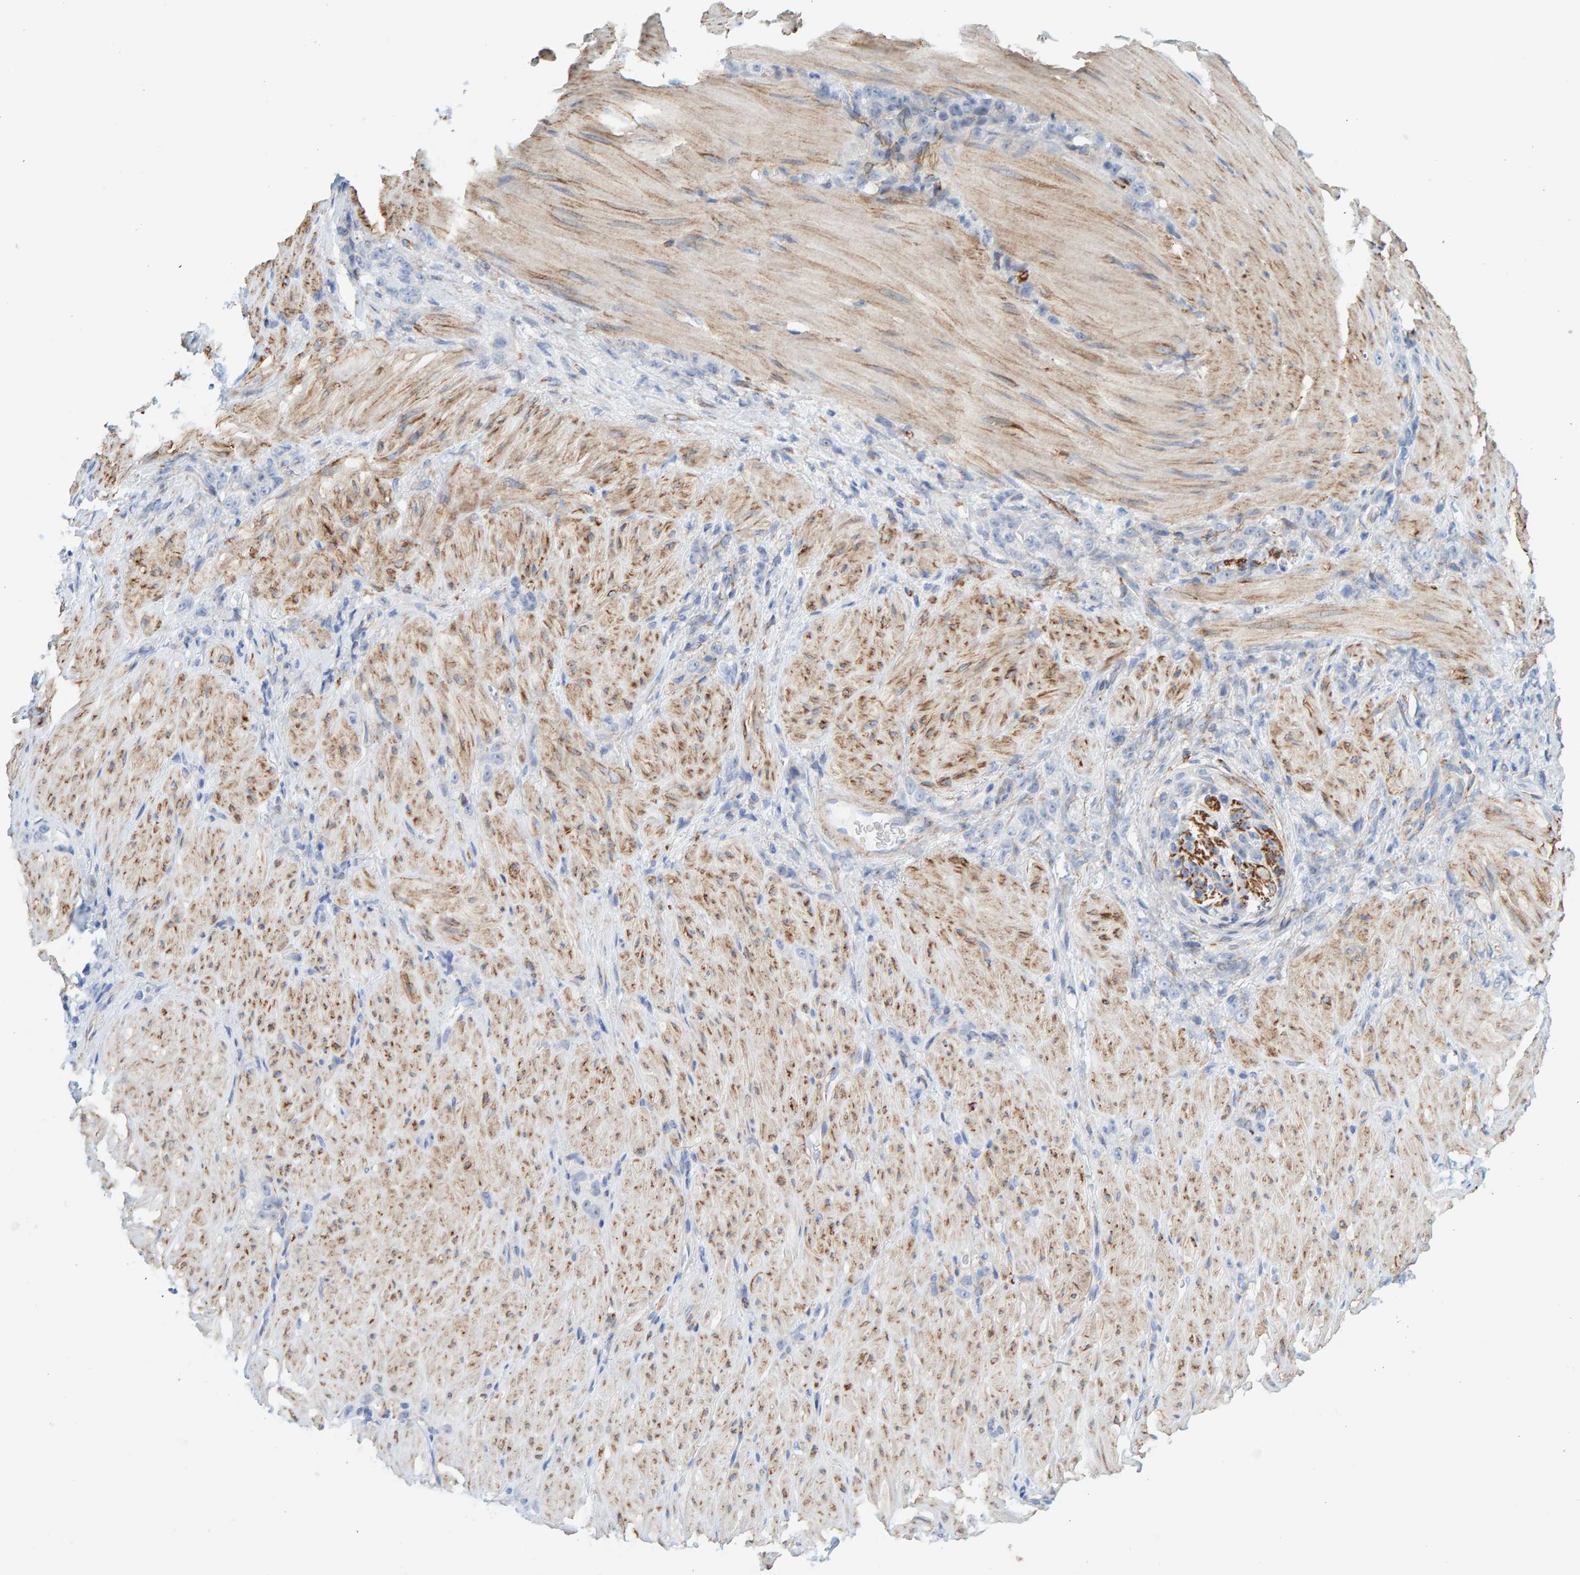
{"staining": {"intensity": "negative", "quantity": "none", "location": "none"}, "tissue": "stomach cancer", "cell_type": "Tumor cells", "image_type": "cancer", "snomed": [{"axis": "morphology", "description": "Normal tissue, NOS"}, {"axis": "morphology", "description": "Adenocarcinoma, NOS"}, {"axis": "topography", "description": "Stomach"}], "caption": "This is a image of immunohistochemistry (IHC) staining of stomach cancer, which shows no staining in tumor cells.", "gene": "MAP1B", "patient": {"sex": "male", "age": 82}}